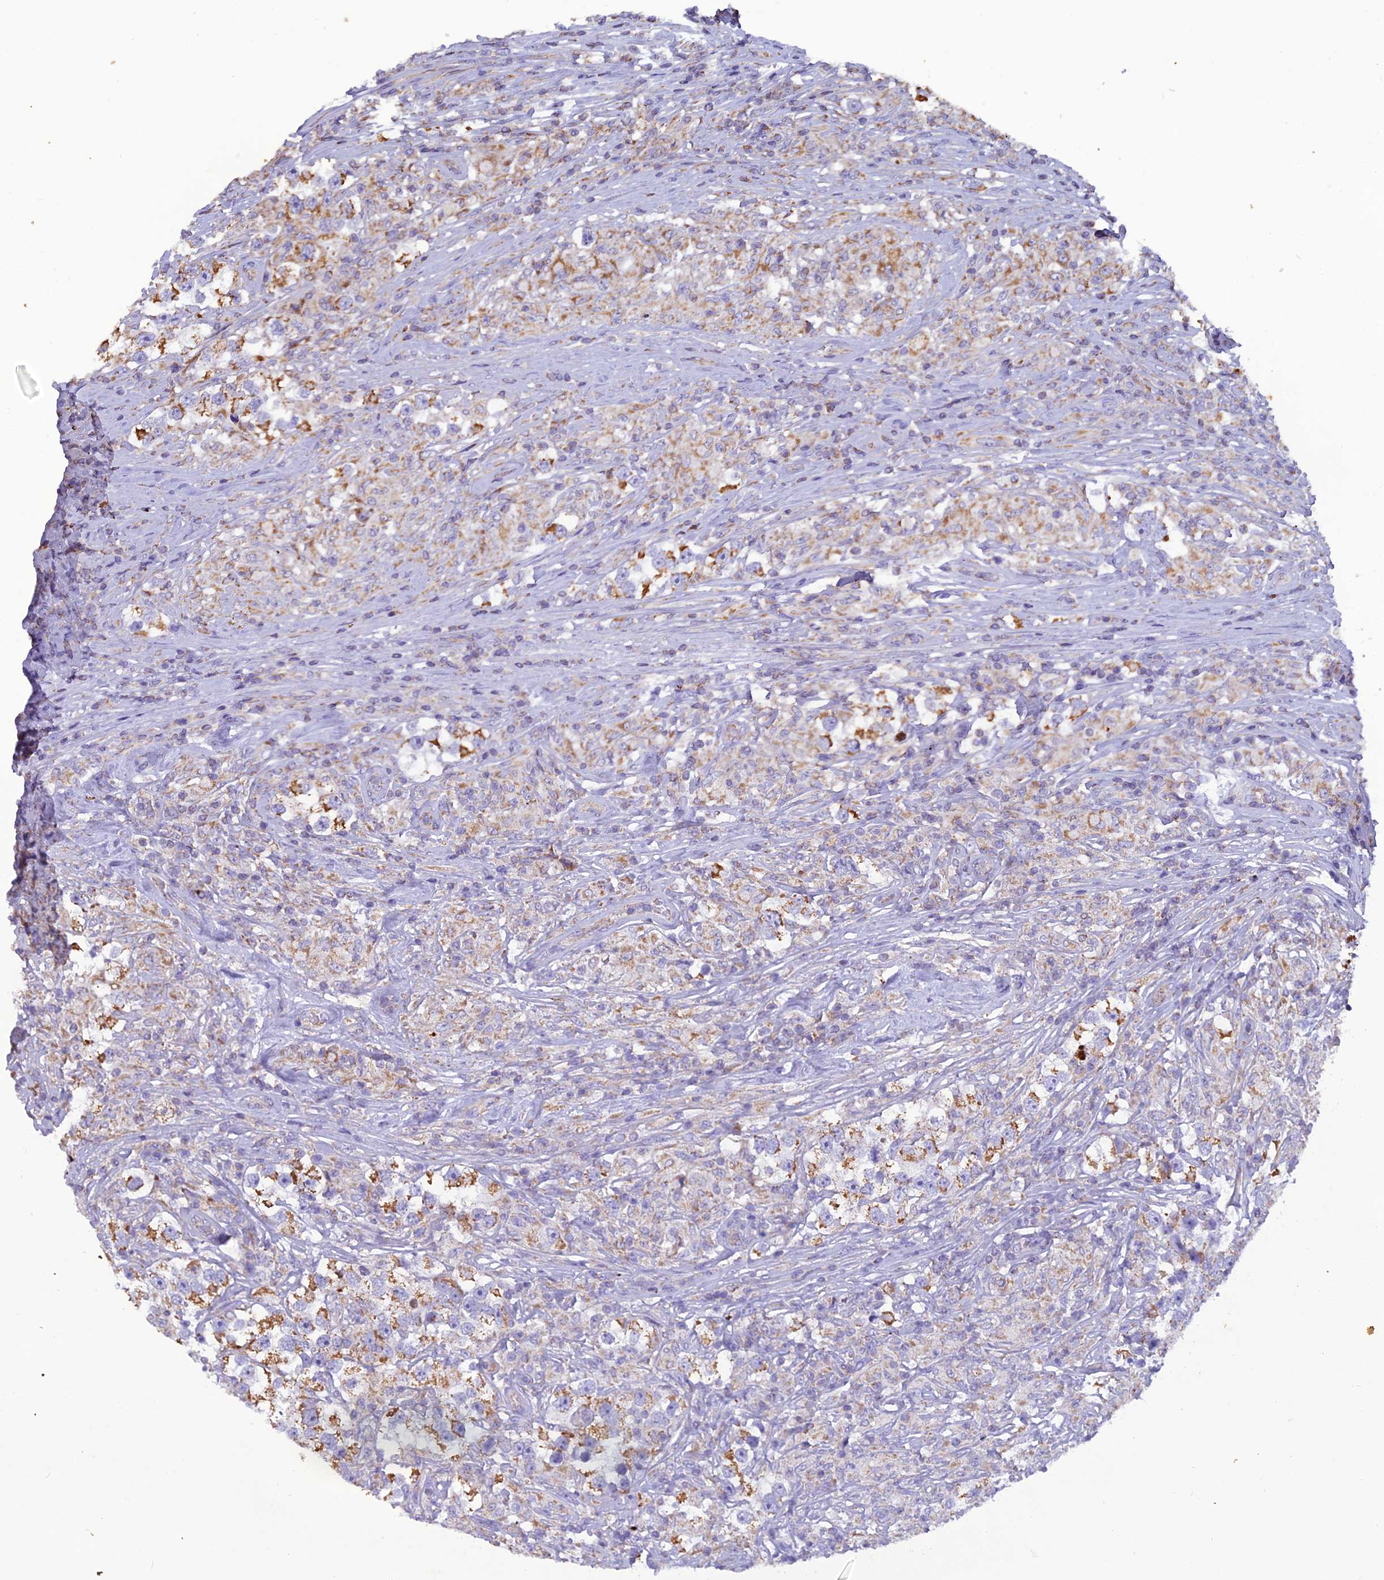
{"staining": {"intensity": "moderate", "quantity": "25%-75%", "location": "cytoplasmic/membranous"}, "tissue": "testis cancer", "cell_type": "Tumor cells", "image_type": "cancer", "snomed": [{"axis": "morphology", "description": "Seminoma, NOS"}, {"axis": "topography", "description": "Testis"}], "caption": "Protein staining reveals moderate cytoplasmic/membranous positivity in about 25%-75% of tumor cells in testis cancer.", "gene": "GPD1", "patient": {"sex": "male", "age": 46}}